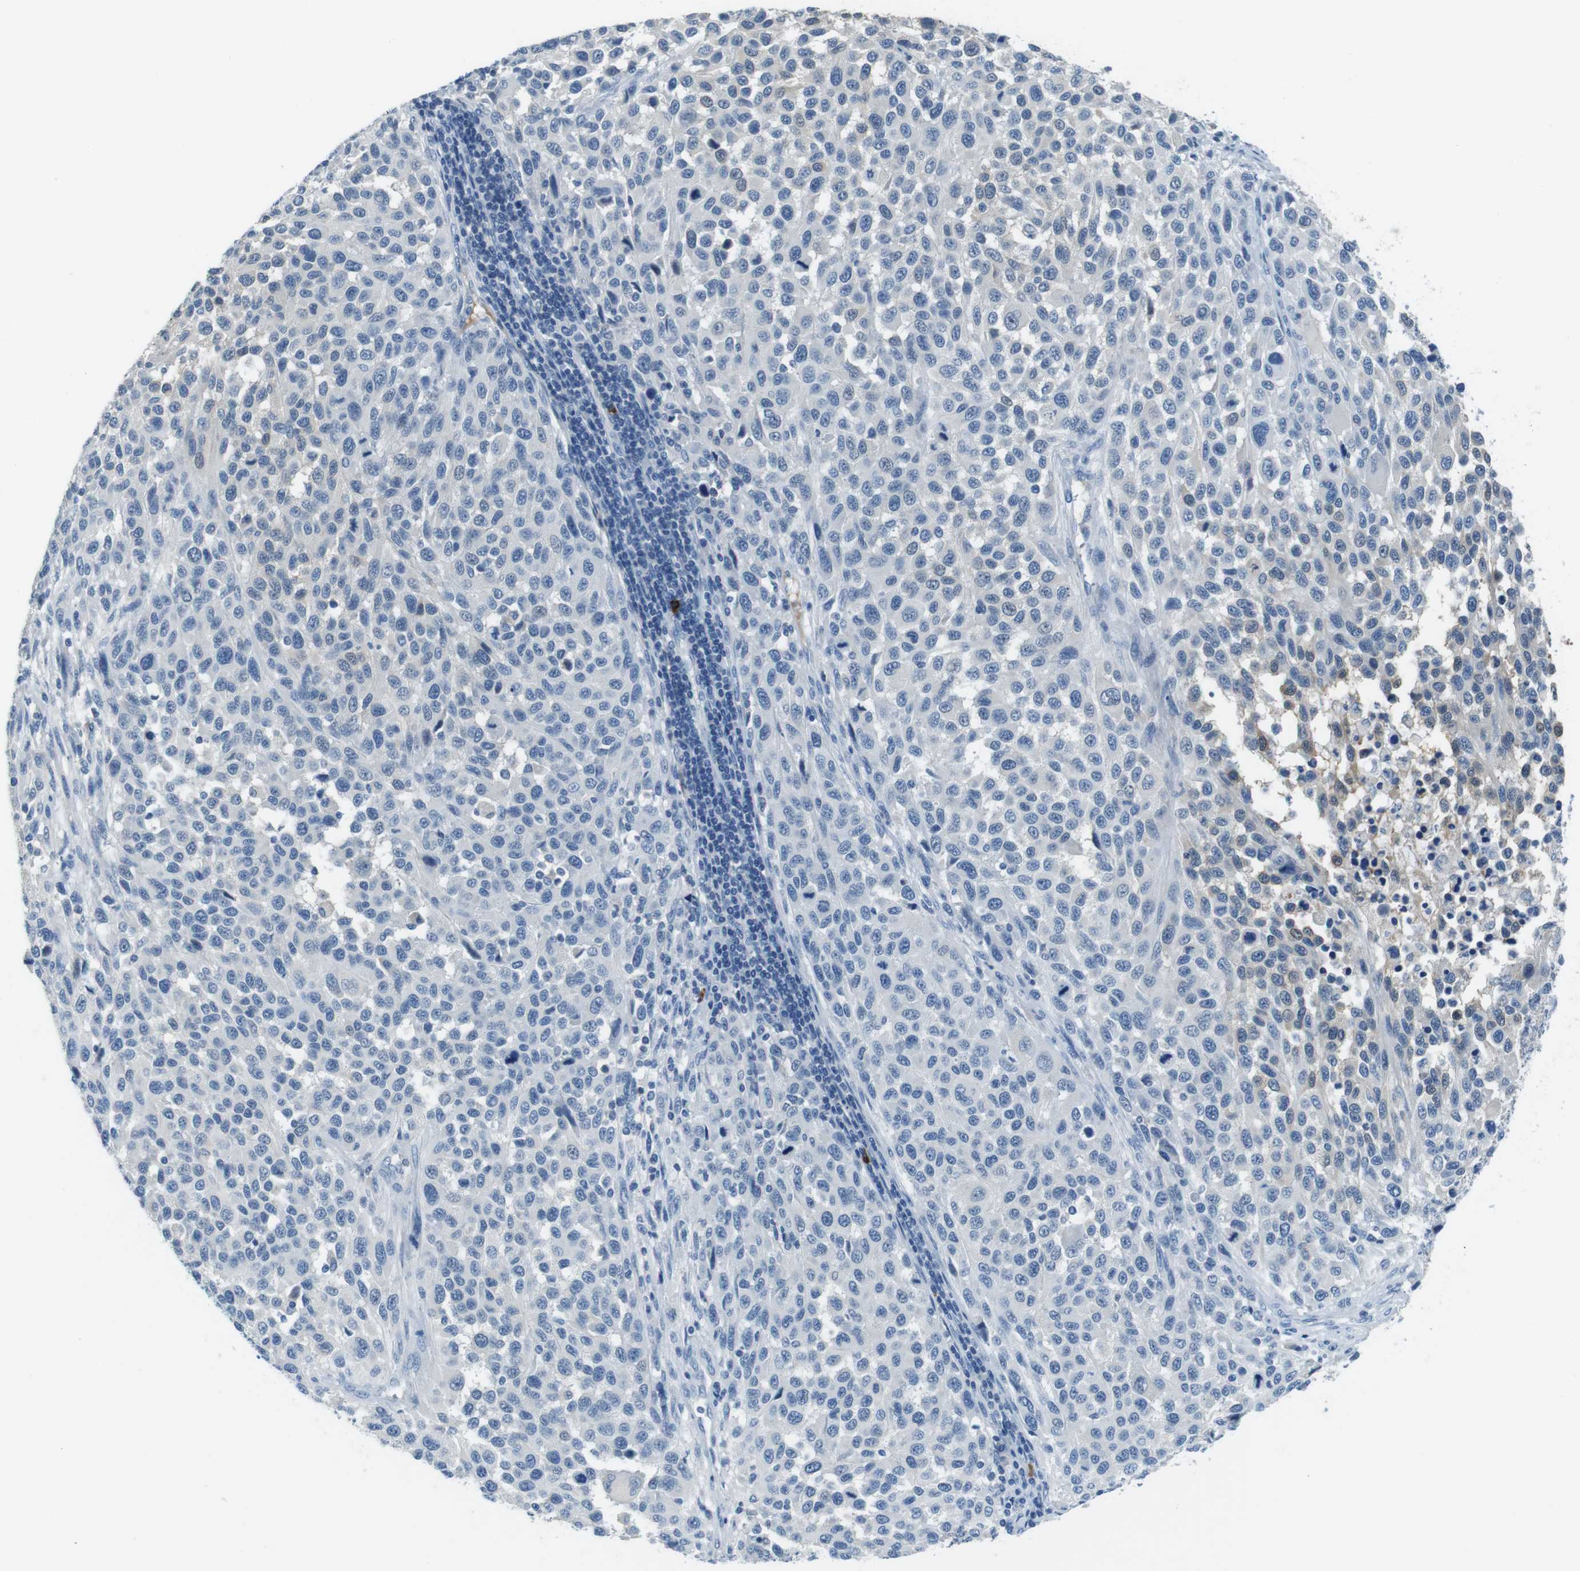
{"staining": {"intensity": "negative", "quantity": "none", "location": "none"}, "tissue": "melanoma", "cell_type": "Tumor cells", "image_type": "cancer", "snomed": [{"axis": "morphology", "description": "Malignant melanoma, Metastatic site"}, {"axis": "topography", "description": "Lymph node"}], "caption": "Tumor cells show no significant protein expression in melanoma. (IHC, brightfield microscopy, high magnification).", "gene": "SLC35A3", "patient": {"sex": "male", "age": 61}}